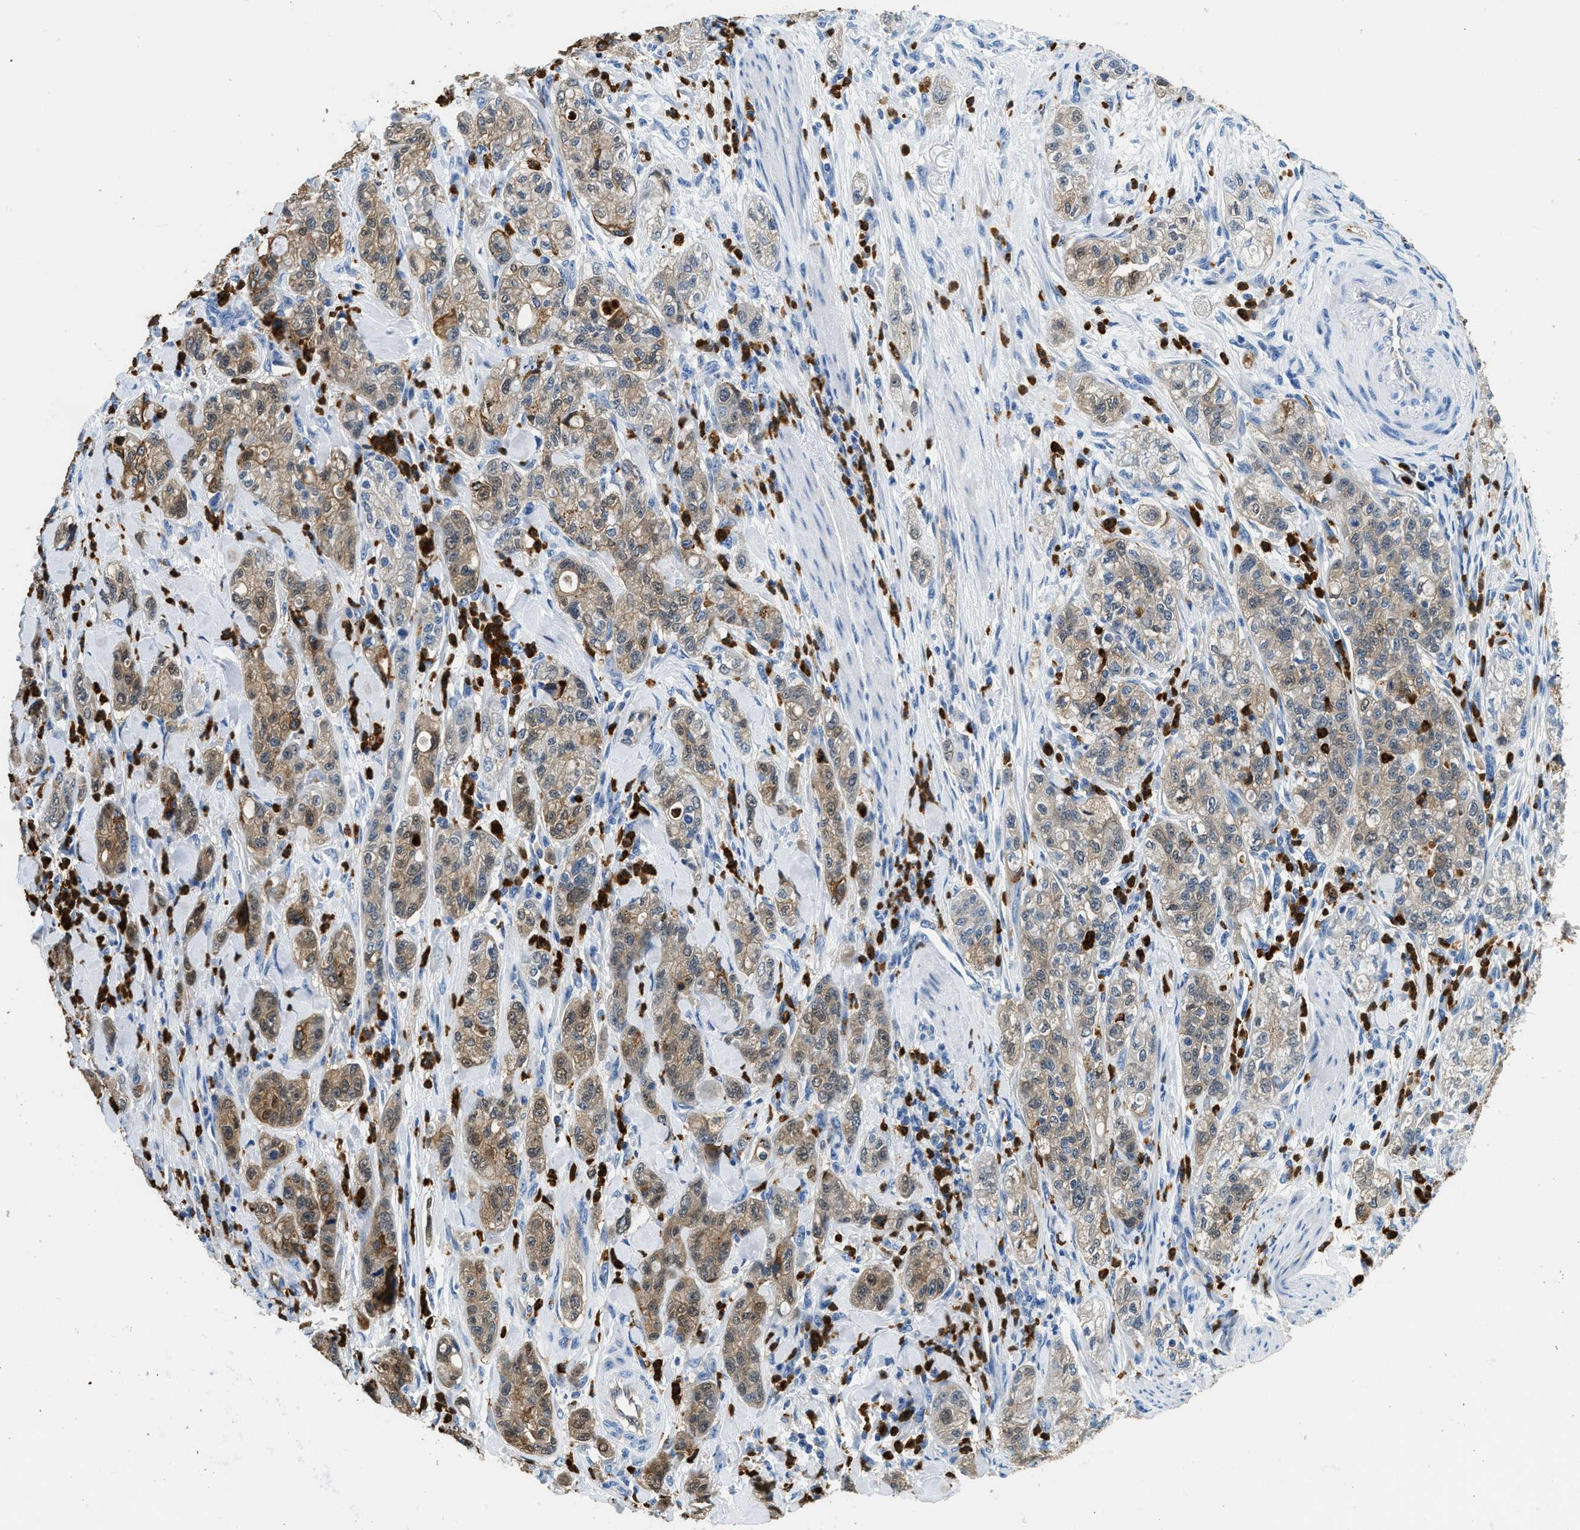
{"staining": {"intensity": "moderate", "quantity": ">75%", "location": "cytoplasmic/membranous"}, "tissue": "pancreatic cancer", "cell_type": "Tumor cells", "image_type": "cancer", "snomed": [{"axis": "morphology", "description": "Adenocarcinoma, NOS"}, {"axis": "topography", "description": "Pancreas"}], "caption": "Pancreatic cancer tissue reveals moderate cytoplasmic/membranous positivity in about >75% of tumor cells The protein of interest is shown in brown color, while the nuclei are stained blue.", "gene": "ANXA3", "patient": {"sex": "female", "age": 78}}